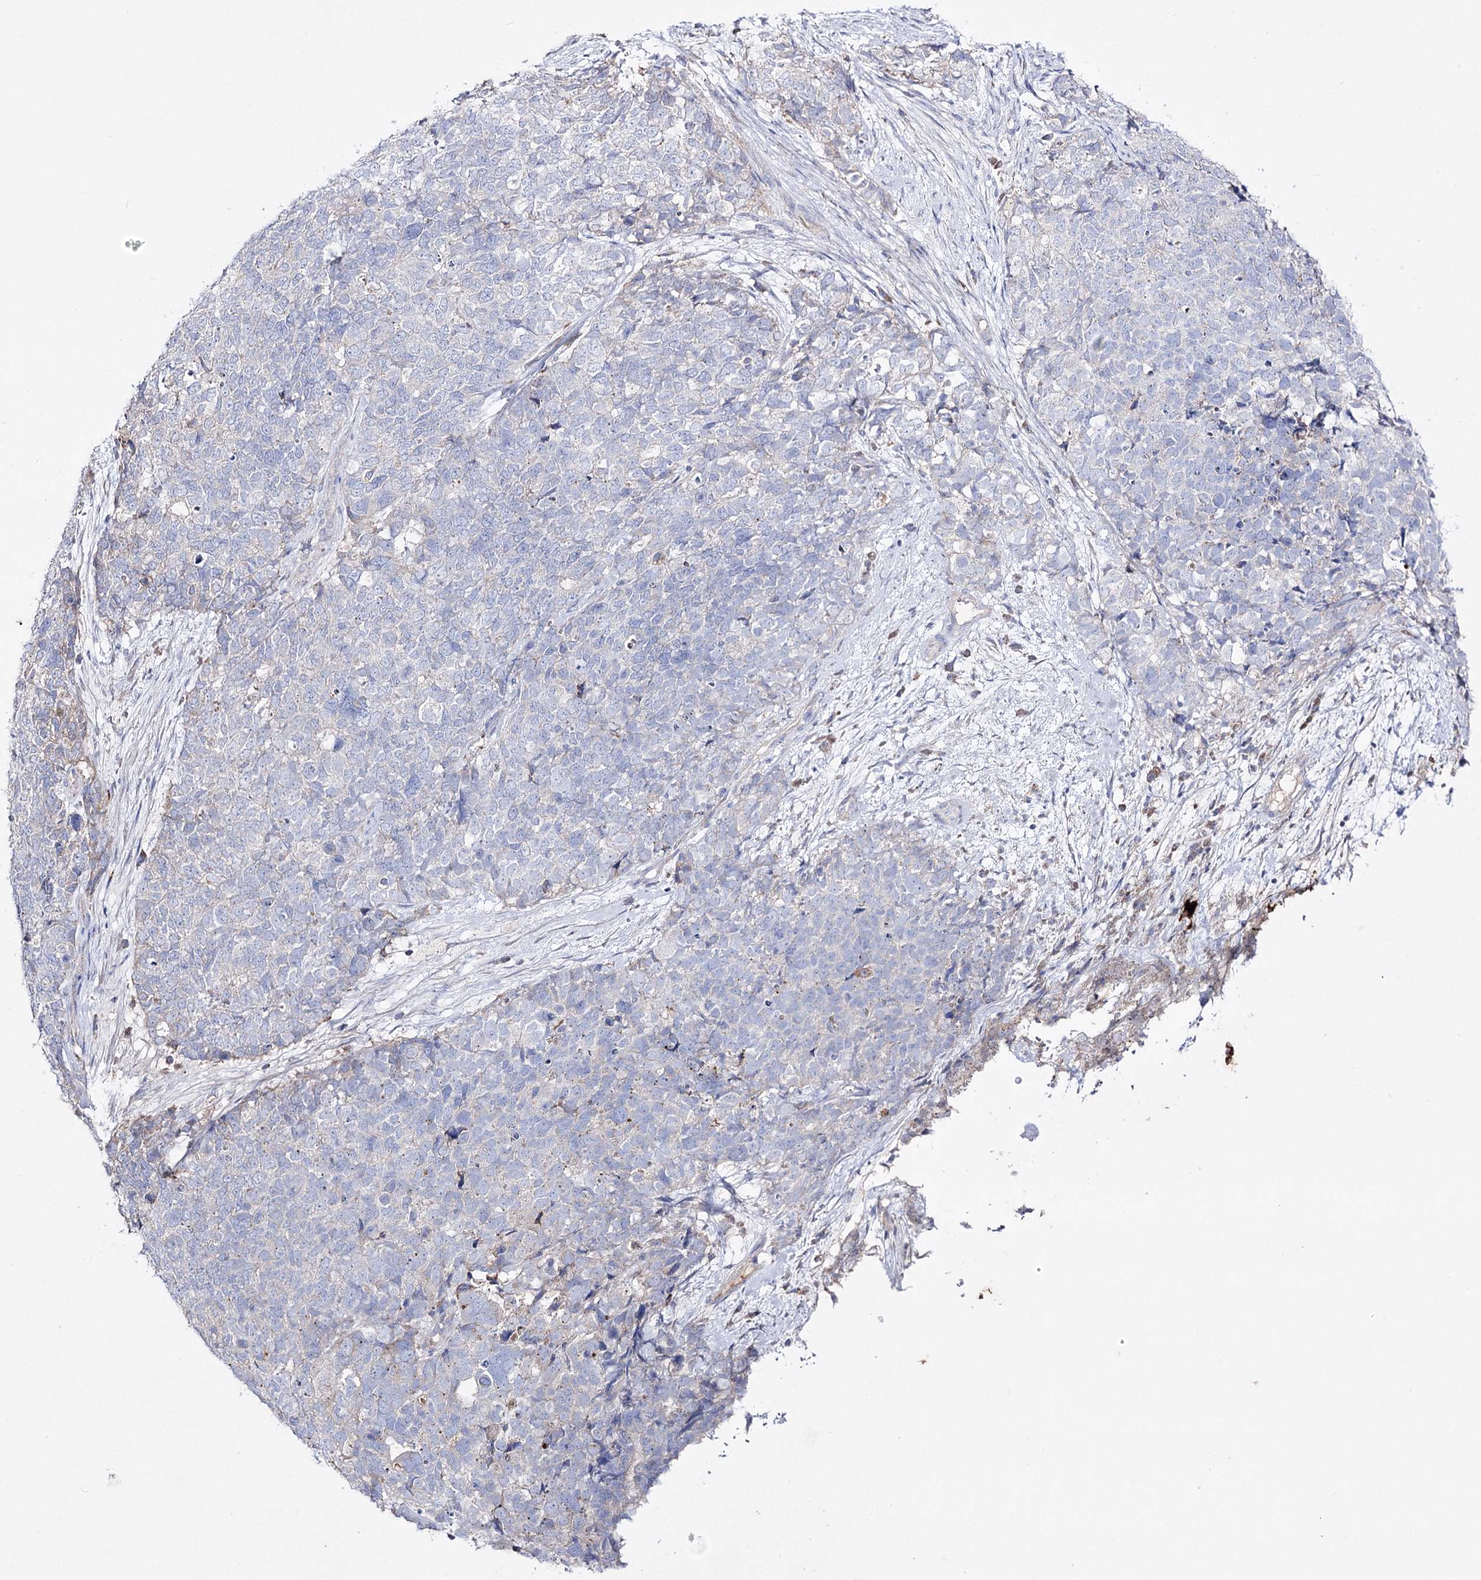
{"staining": {"intensity": "negative", "quantity": "none", "location": "none"}, "tissue": "cervical cancer", "cell_type": "Tumor cells", "image_type": "cancer", "snomed": [{"axis": "morphology", "description": "Squamous cell carcinoma, NOS"}, {"axis": "topography", "description": "Cervix"}], "caption": "This histopathology image is of cervical cancer (squamous cell carcinoma) stained with IHC to label a protein in brown with the nuclei are counter-stained blue. There is no expression in tumor cells.", "gene": "NAGLU", "patient": {"sex": "female", "age": 63}}